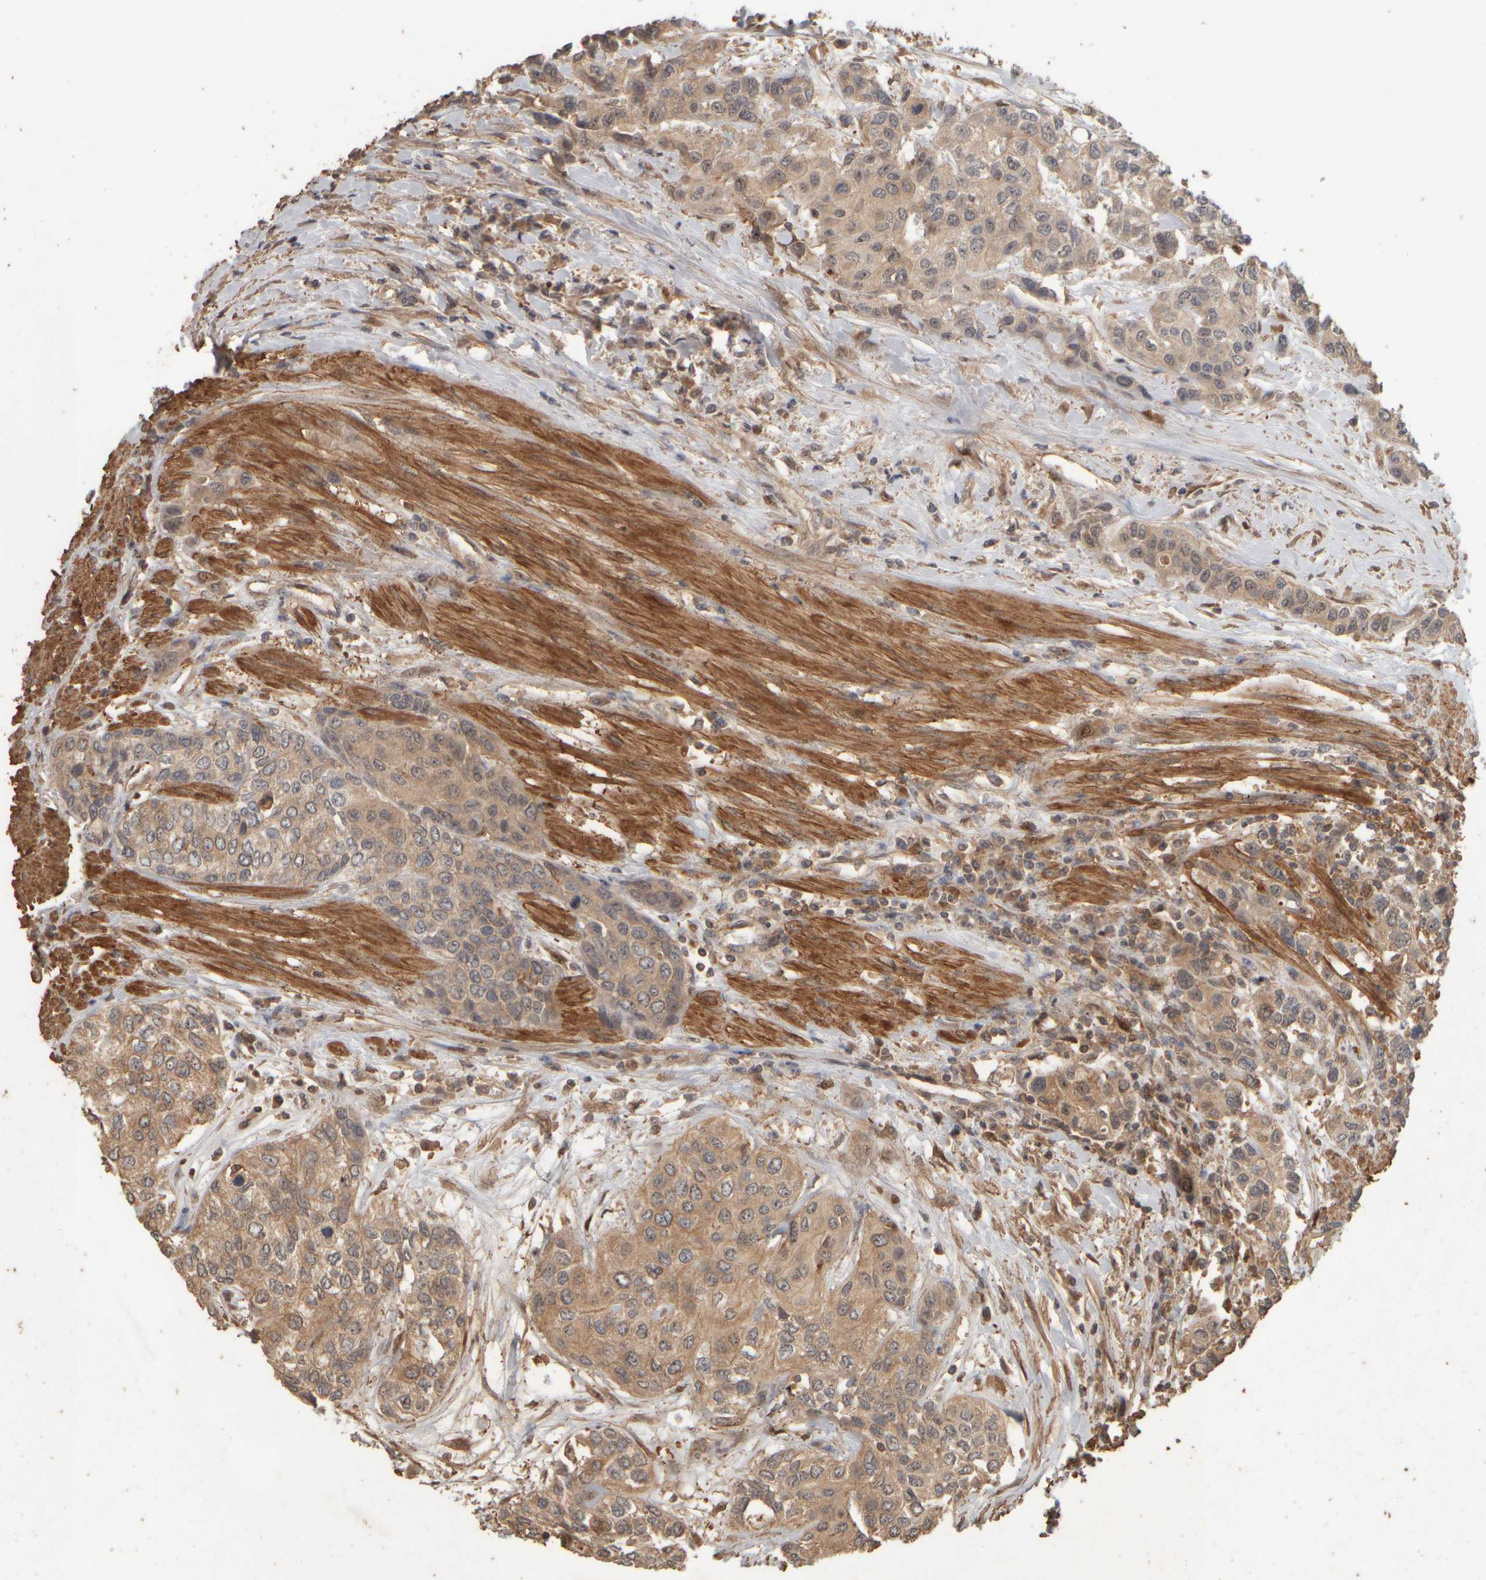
{"staining": {"intensity": "moderate", "quantity": ">75%", "location": "cytoplasmic/membranous,nuclear"}, "tissue": "urothelial cancer", "cell_type": "Tumor cells", "image_type": "cancer", "snomed": [{"axis": "morphology", "description": "Urothelial carcinoma, High grade"}, {"axis": "topography", "description": "Urinary bladder"}], "caption": "The image displays staining of high-grade urothelial carcinoma, revealing moderate cytoplasmic/membranous and nuclear protein expression (brown color) within tumor cells.", "gene": "SPHK1", "patient": {"sex": "female", "age": 56}}